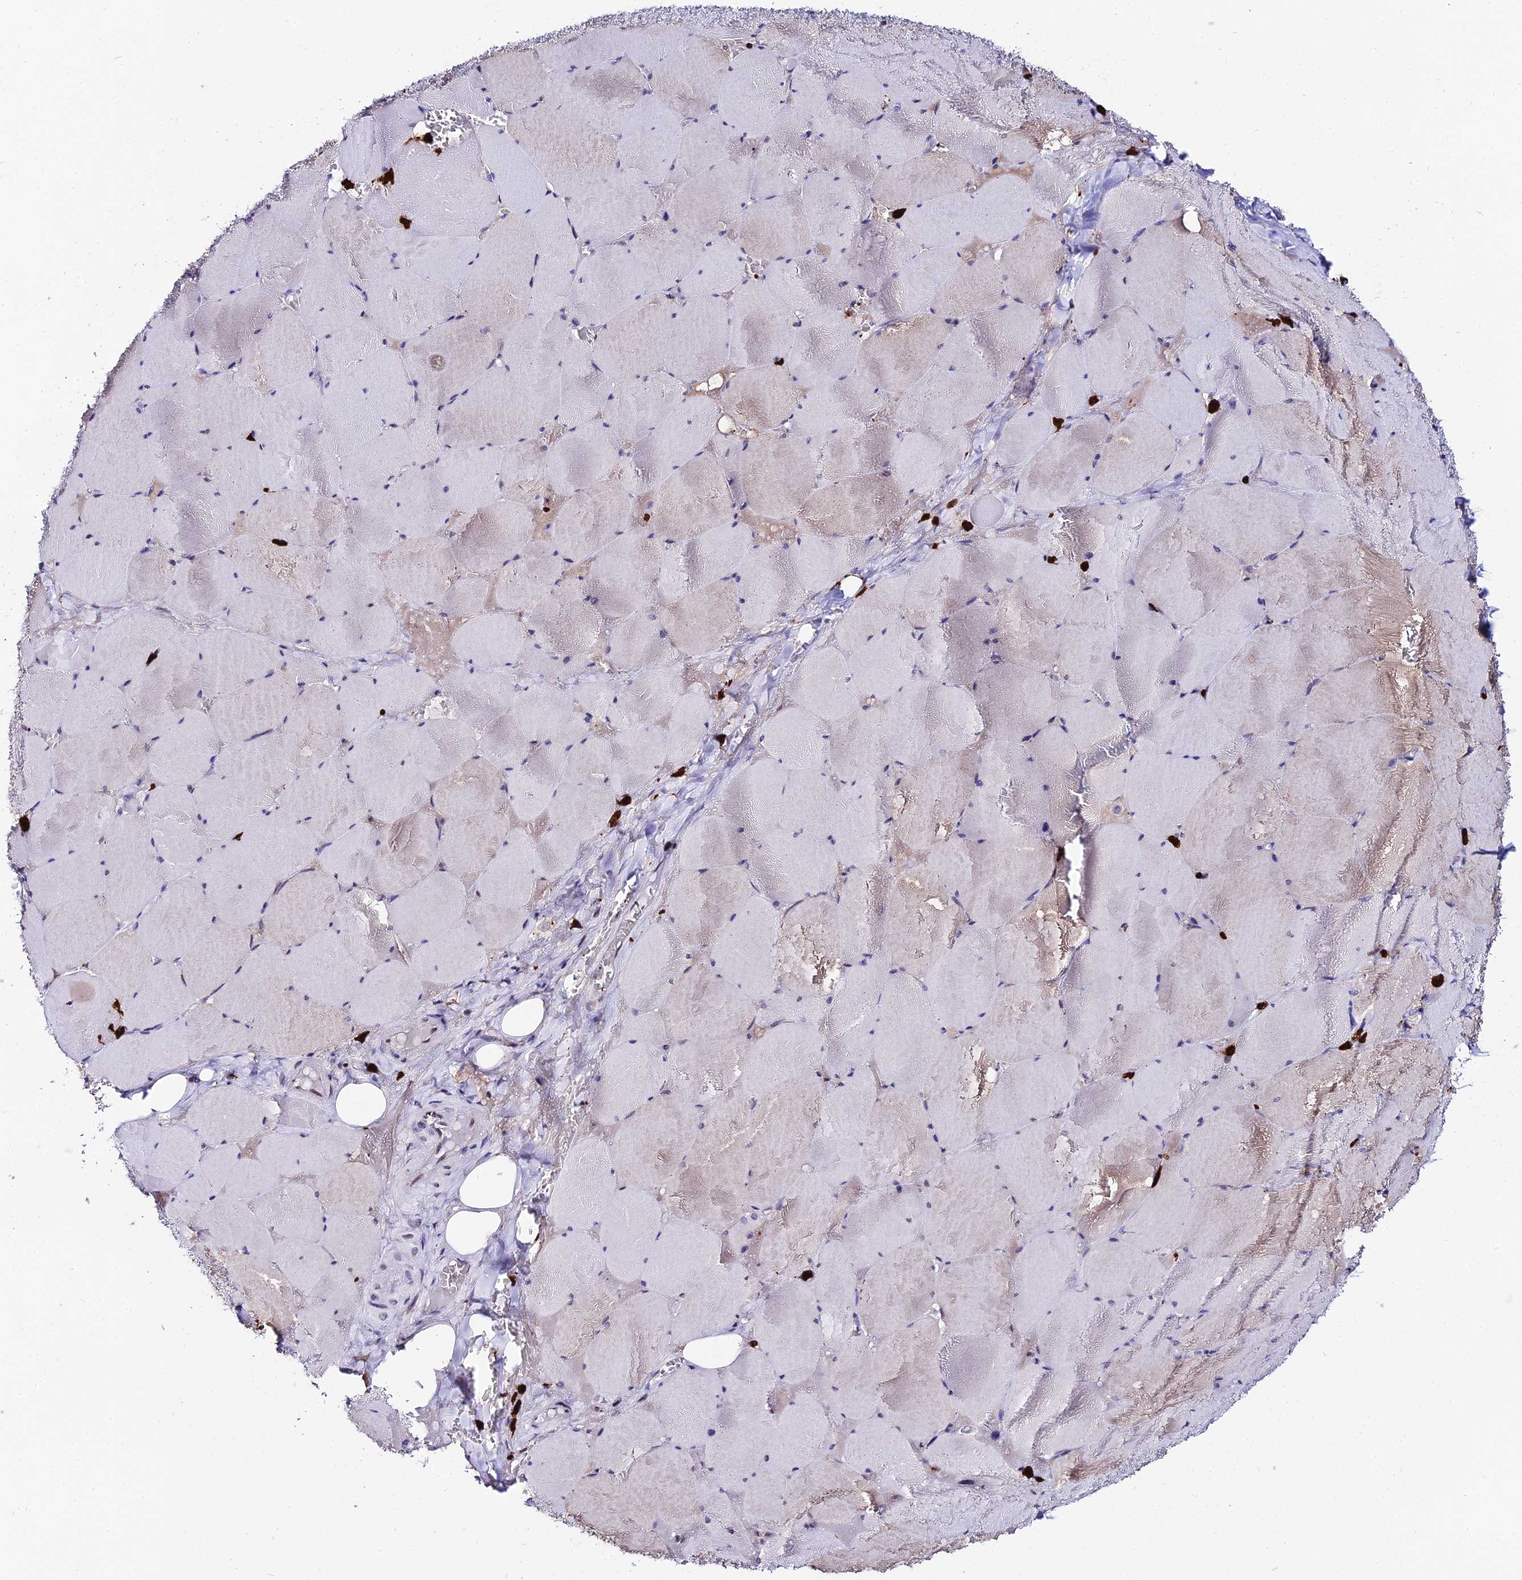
{"staining": {"intensity": "negative", "quantity": "none", "location": "none"}, "tissue": "skeletal muscle", "cell_type": "Myocytes", "image_type": "normal", "snomed": [{"axis": "morphology", "description": "Normal tissue, NOS"}, {"axis": "topography", "description": "Skeletal muscle"}, {"axis": "topography", "description": "Head-Neck"}], "caption": "There is no significant positivity in myocytes of skeletal muscle. (DAB (3,3'-diaminobenzidine) immunohistochemistry, high magnification).", "gene": "MCM10", "patient": {"sex": "male", "age": 66}}